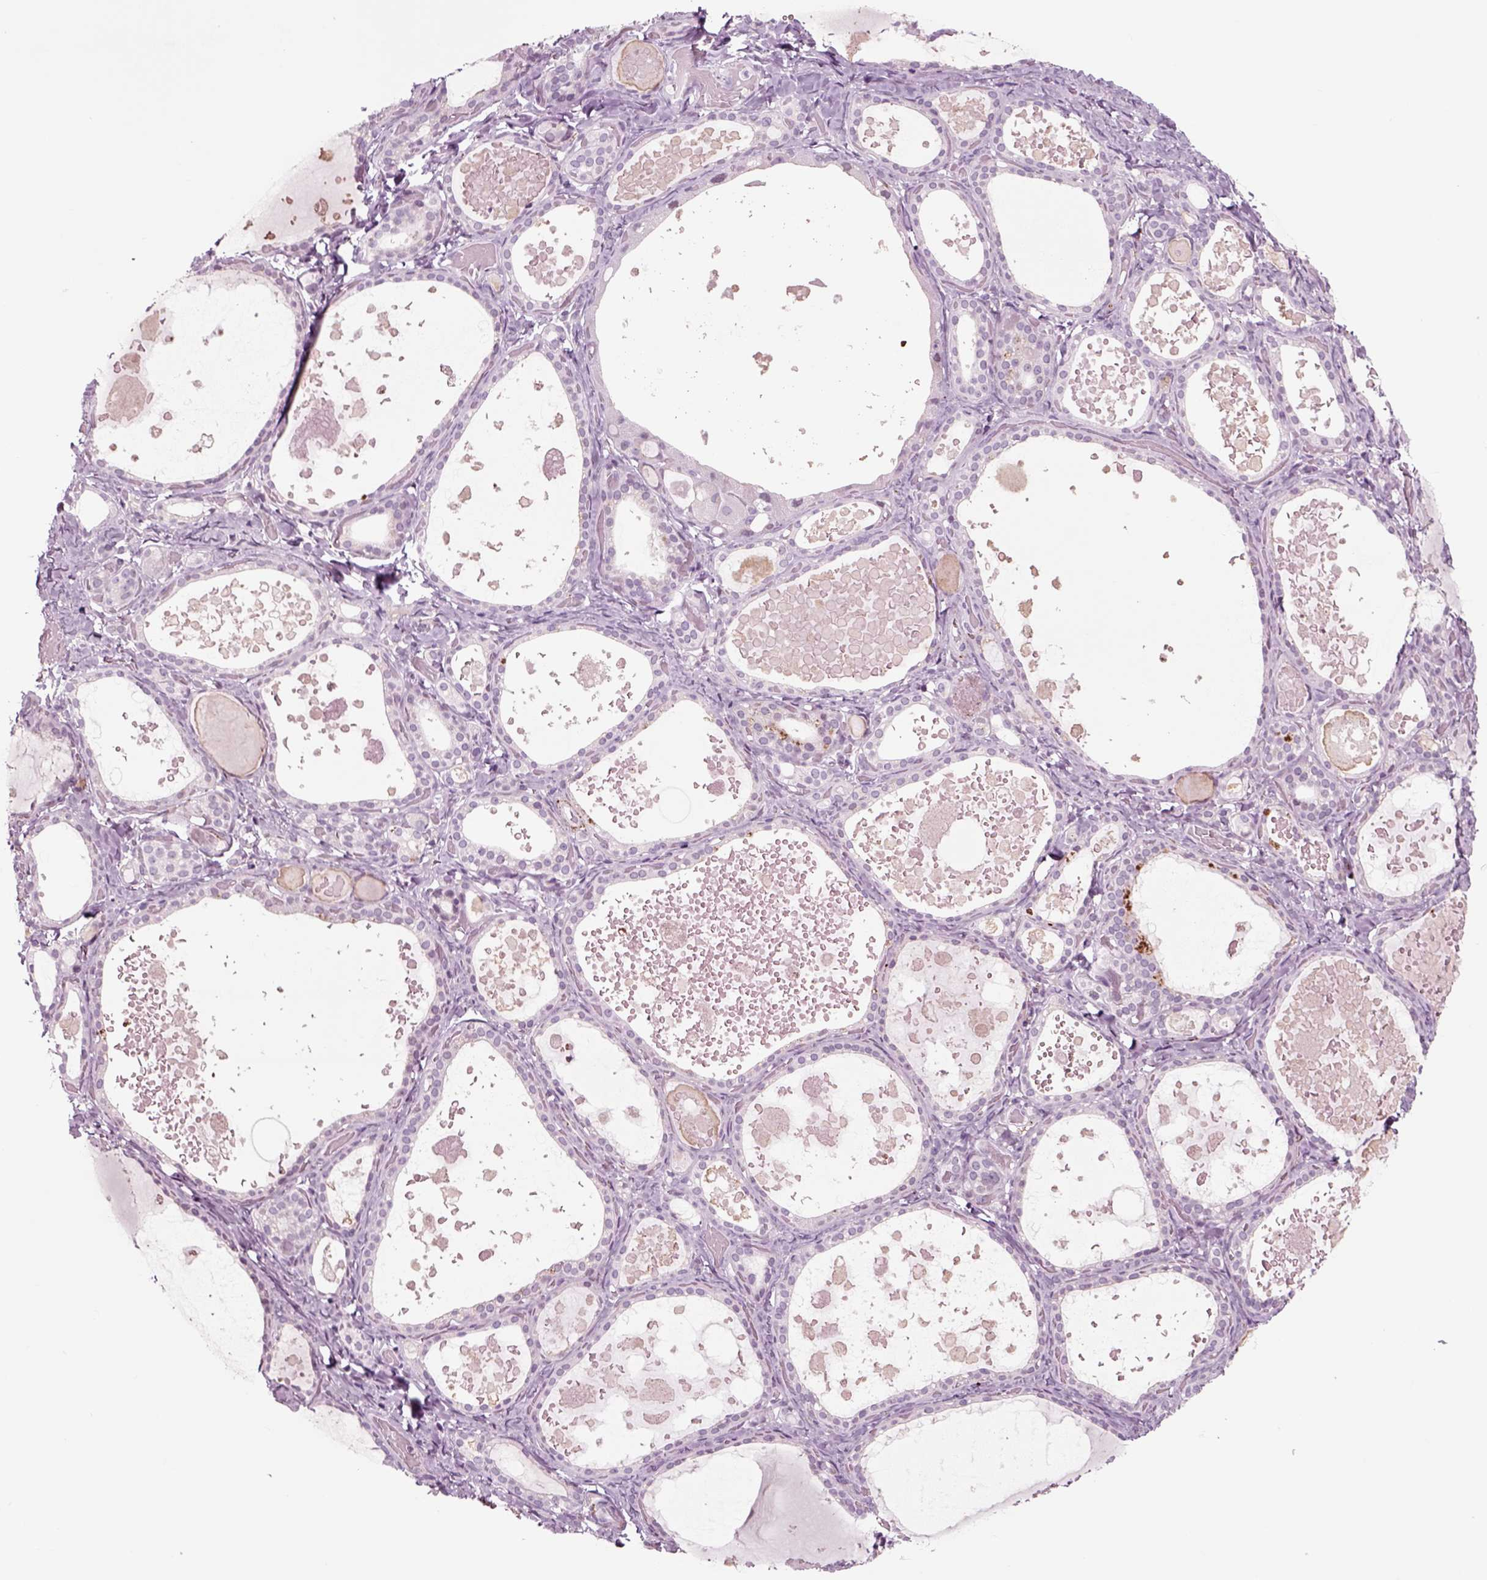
{"staining": {"intensity": "negative", "quantity": "none", "location": "none"}, "tissue": "thyroid gland", "cell_type": "Glandular cells", "image_type": "normal", "snomed": [{"axis": "morphology", "description": "Normal tissue, NOS"}, {"axis": "topography", "description": "Thyroid gland"}], "caption": "Protein analysis of benign thyroid gland shows no significant staining in glandular cells.", "gene": "CHGB", "patient": {"sex": "female", "age": 56}}